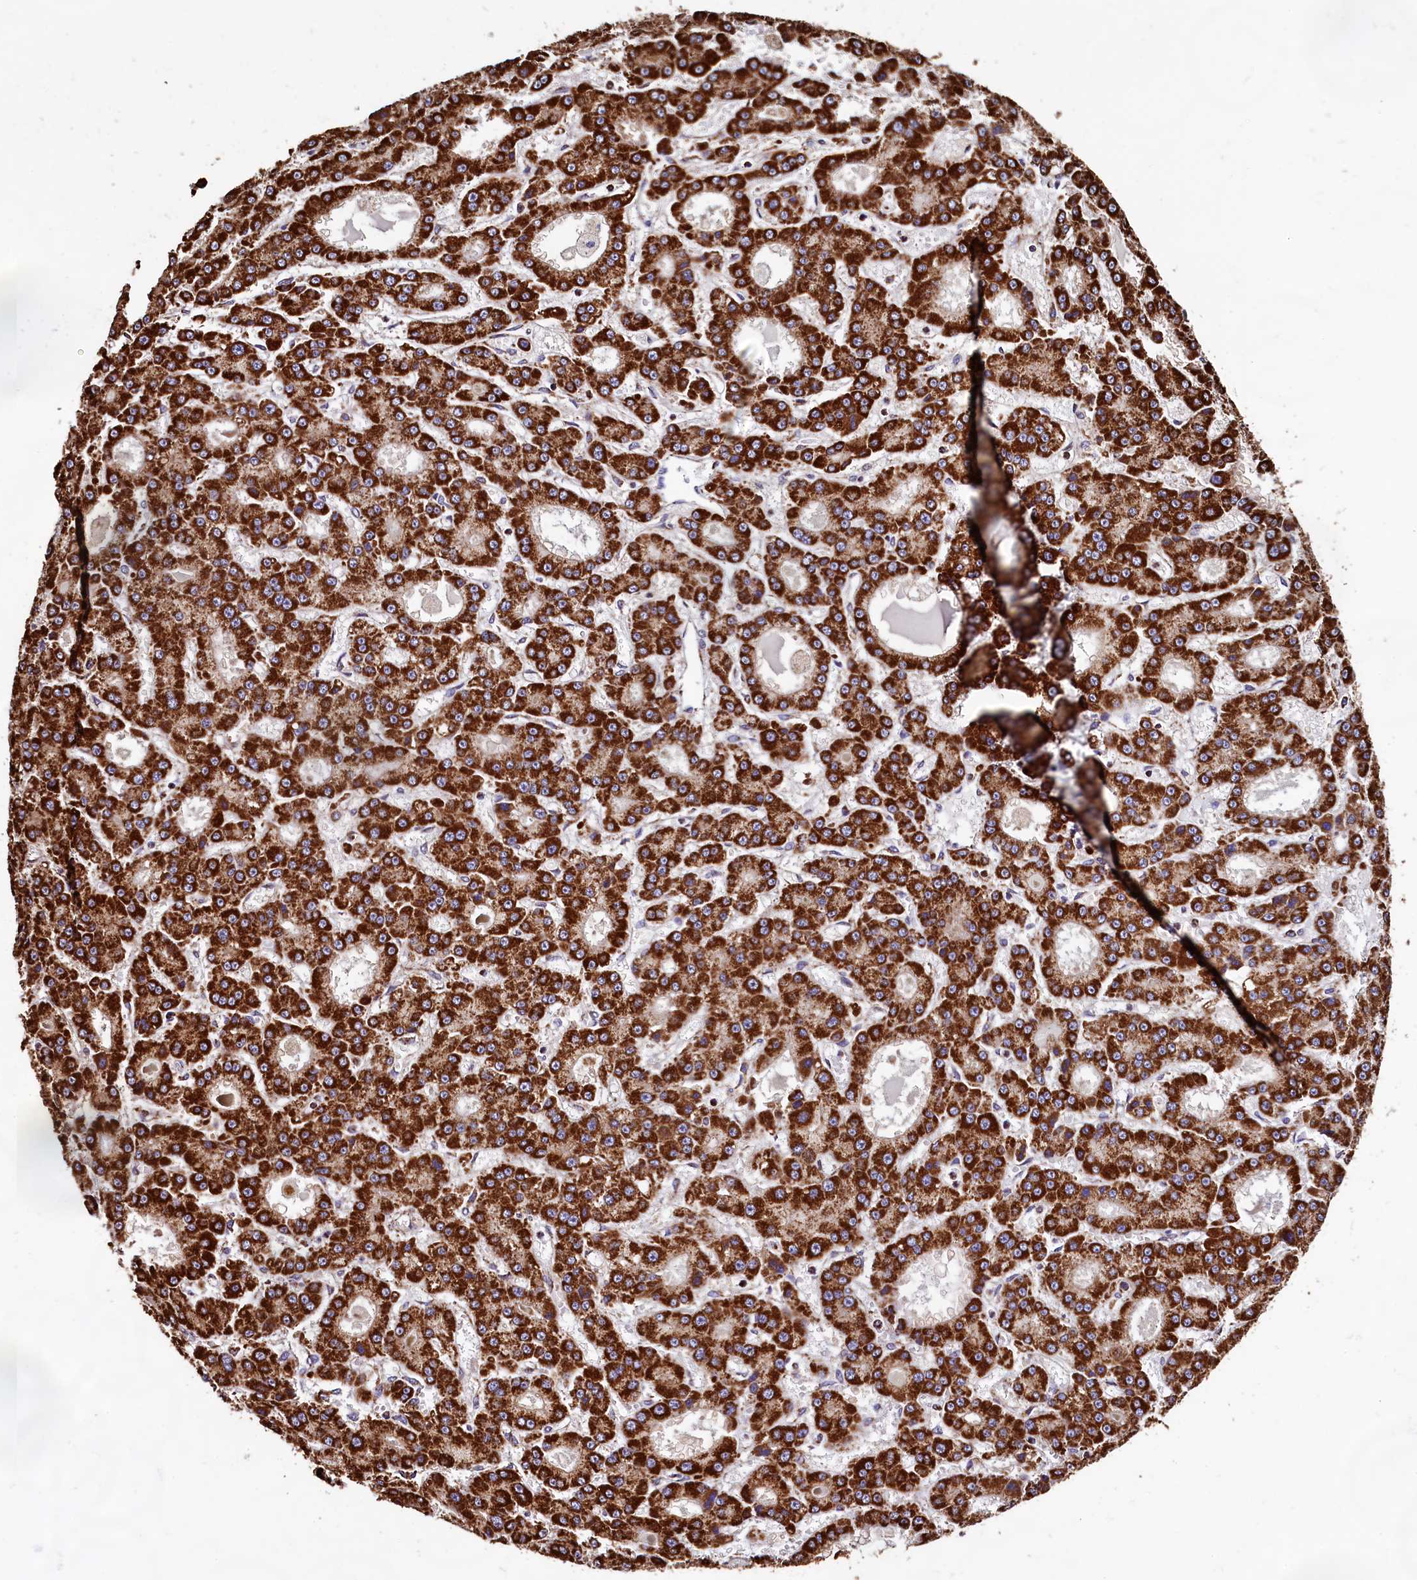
{"staining": {"intensity": "strong", "quantity": ">75%", "location": "cytoplasmic/membranous"}, "tissue": "liver cancer", "cell_type": "Tumor cells", "image_type": "cancer", "snomed": [{"axis": "morphology", "description": "Carcinoma, Hepatocellular, NOS"}, {"axis": "topography", "description": "Liver"}], "caption": "Liver cancer was stained to show a protein in brown. There is high levels of strong cytoplasmic/membranous positivity in about >75% of tumor cells.", "gene": "KLC2", "patient": {"sex": "male", "age": 70}}